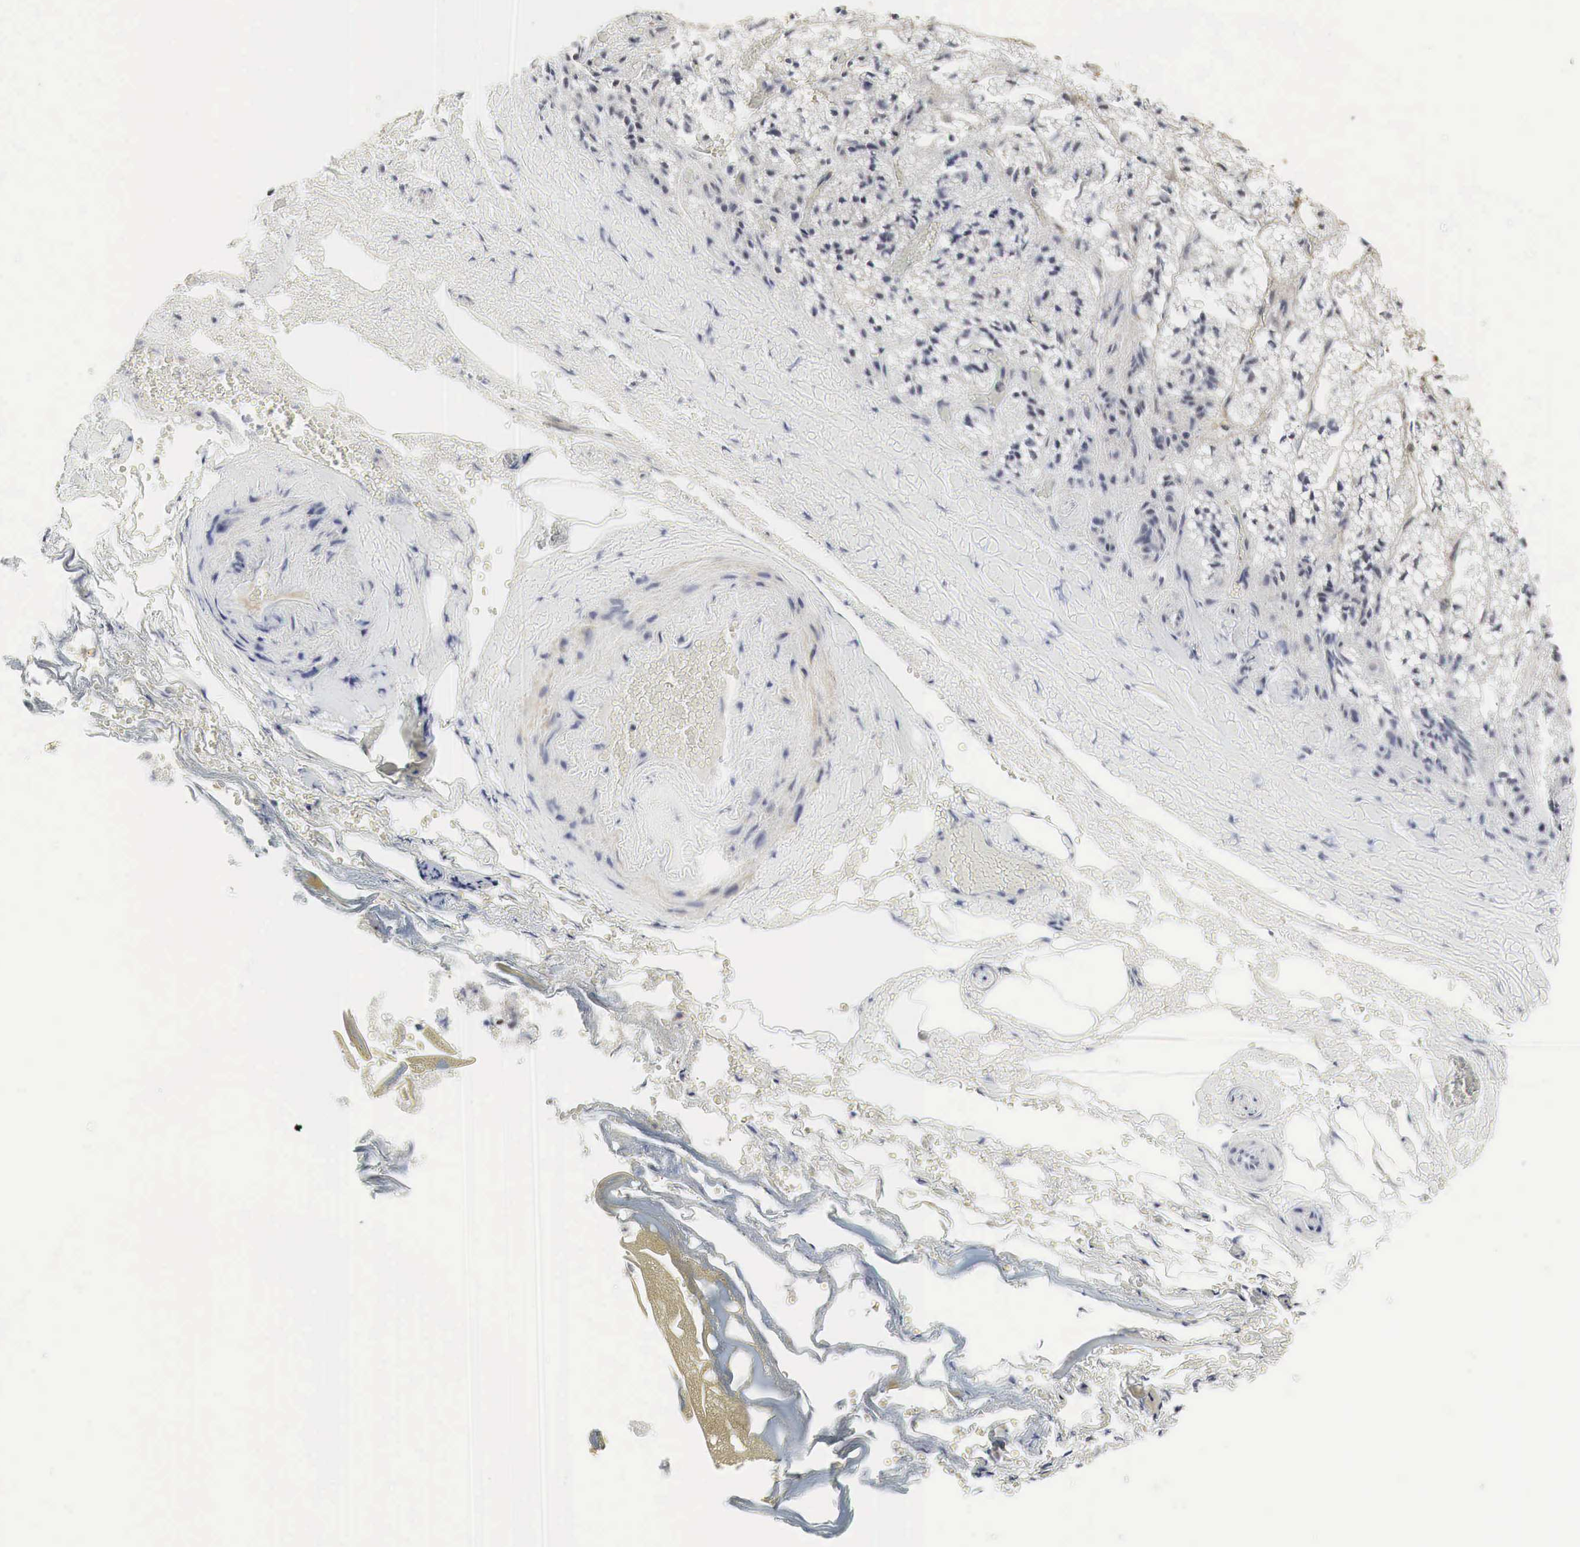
{"staining": {"intensity": "negative", "quantity": "none", "location": "none"}, "tissue": "adrenal gland", "cell_type": "Glandular cells", "image_type": "normal", "snomed": [{"axis": "morphology", "description": "Normal tissue, NOS"}, {"axis": "topography", "description": "Adrenal gland"}], "caption": "High power microscopy photomicrograph of an immunohistochemistry (IHC) micrograph of benign adrenal gland, revealing no significant positivity in glandular cells.", "gene": "SPIN1", "patient": {"sex": "male", "age": 53}}